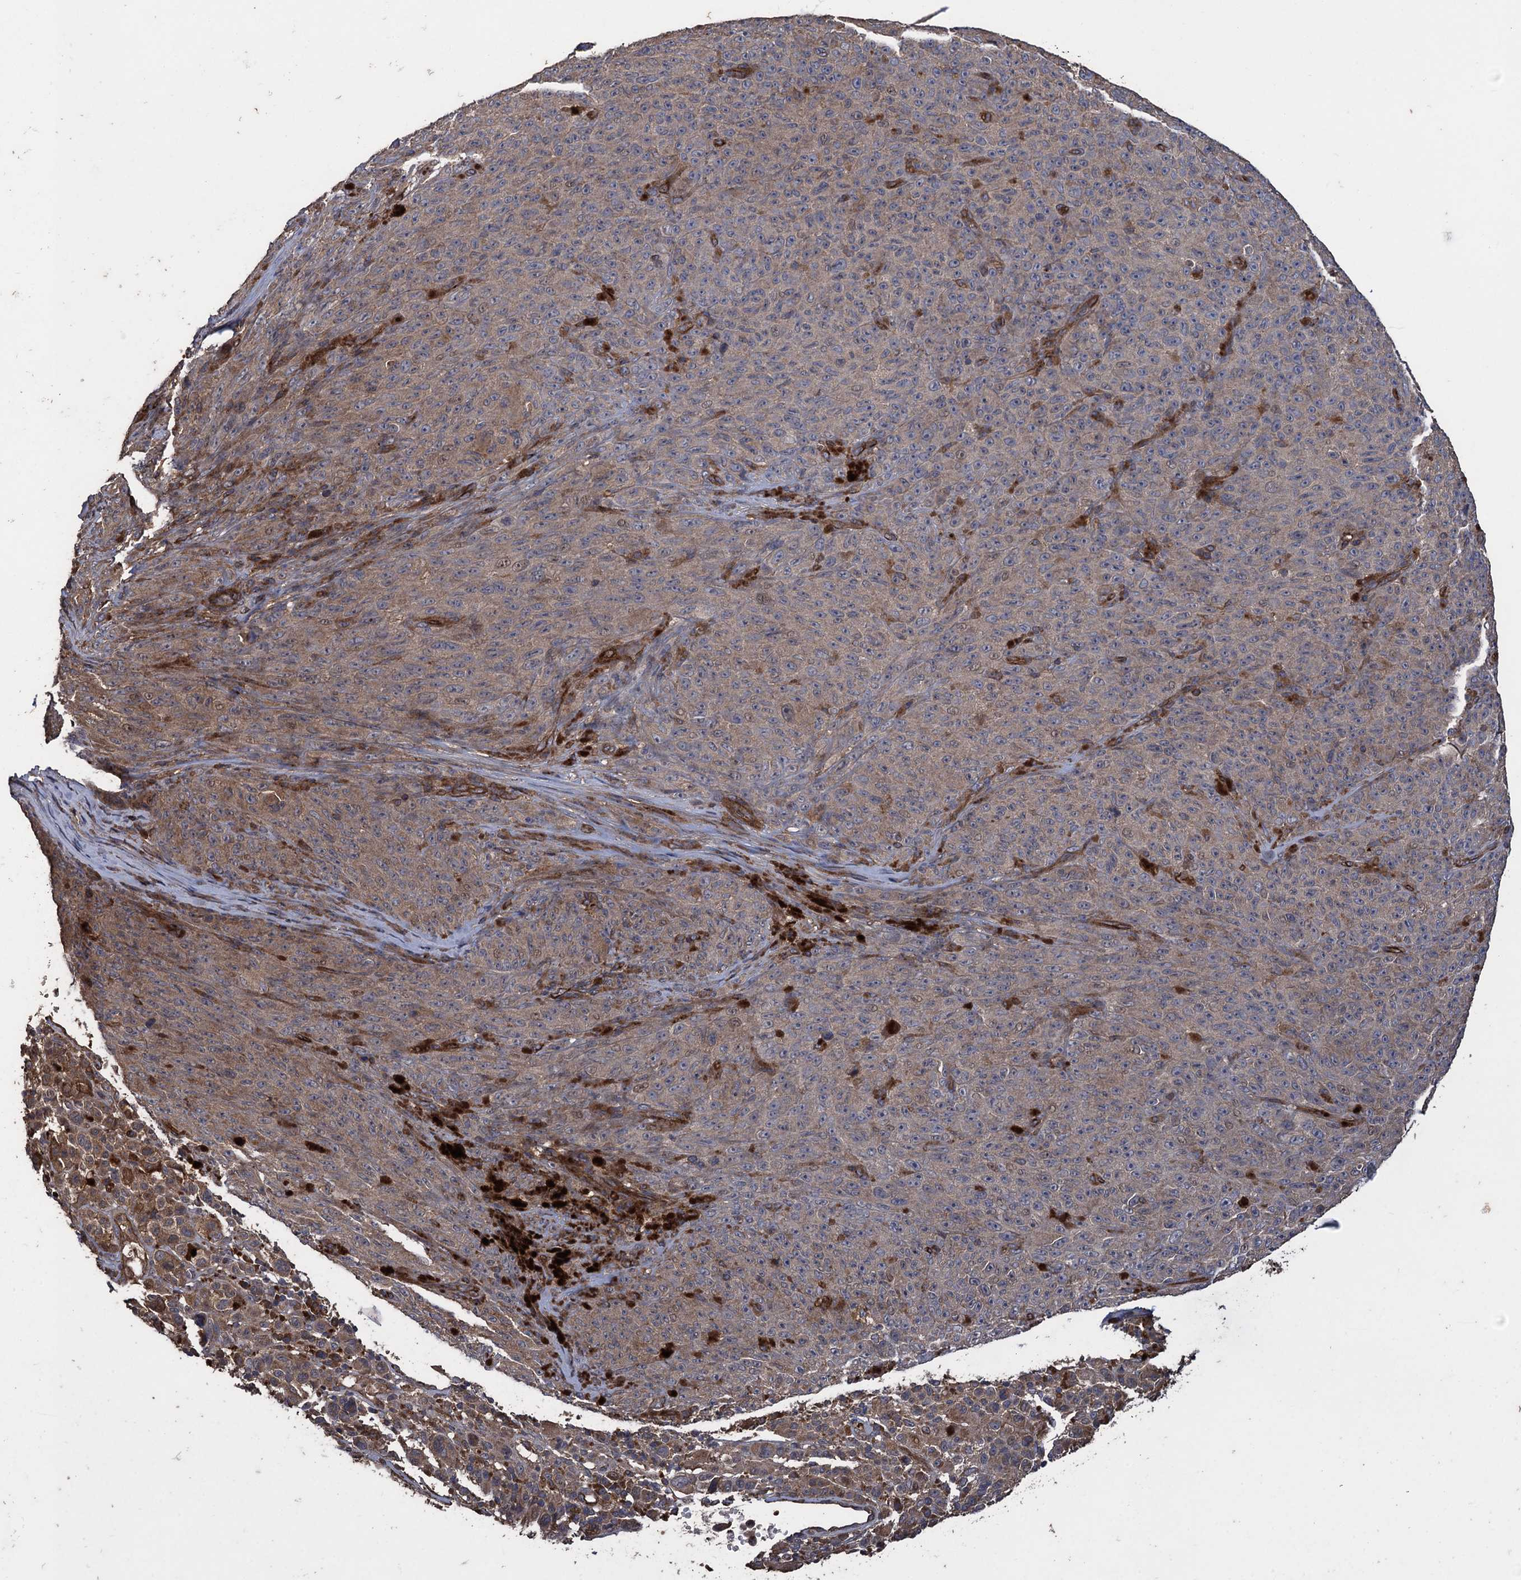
{"staining": {"intensity": "moderate", "quantity": "25%-75%", "location": "cytoplasmic/membranous"}, "tissue": "melanoma", "cell_type": "Tumor cells", "image_type": "cancer", "snomed": [{"axis": "morphology", "description": "Malignant melanoma, NOS"}, {"axis": "topography", "description": "Skin"}], "caption": "Immunohistochemical staining of human malignant melanoma exhibits moderate cytoplasmic/membranous protein expression in about 25%-75% of tumor cells.", "gene": "TXNDC11", "patient": {"sex": "female", "age": 82}}